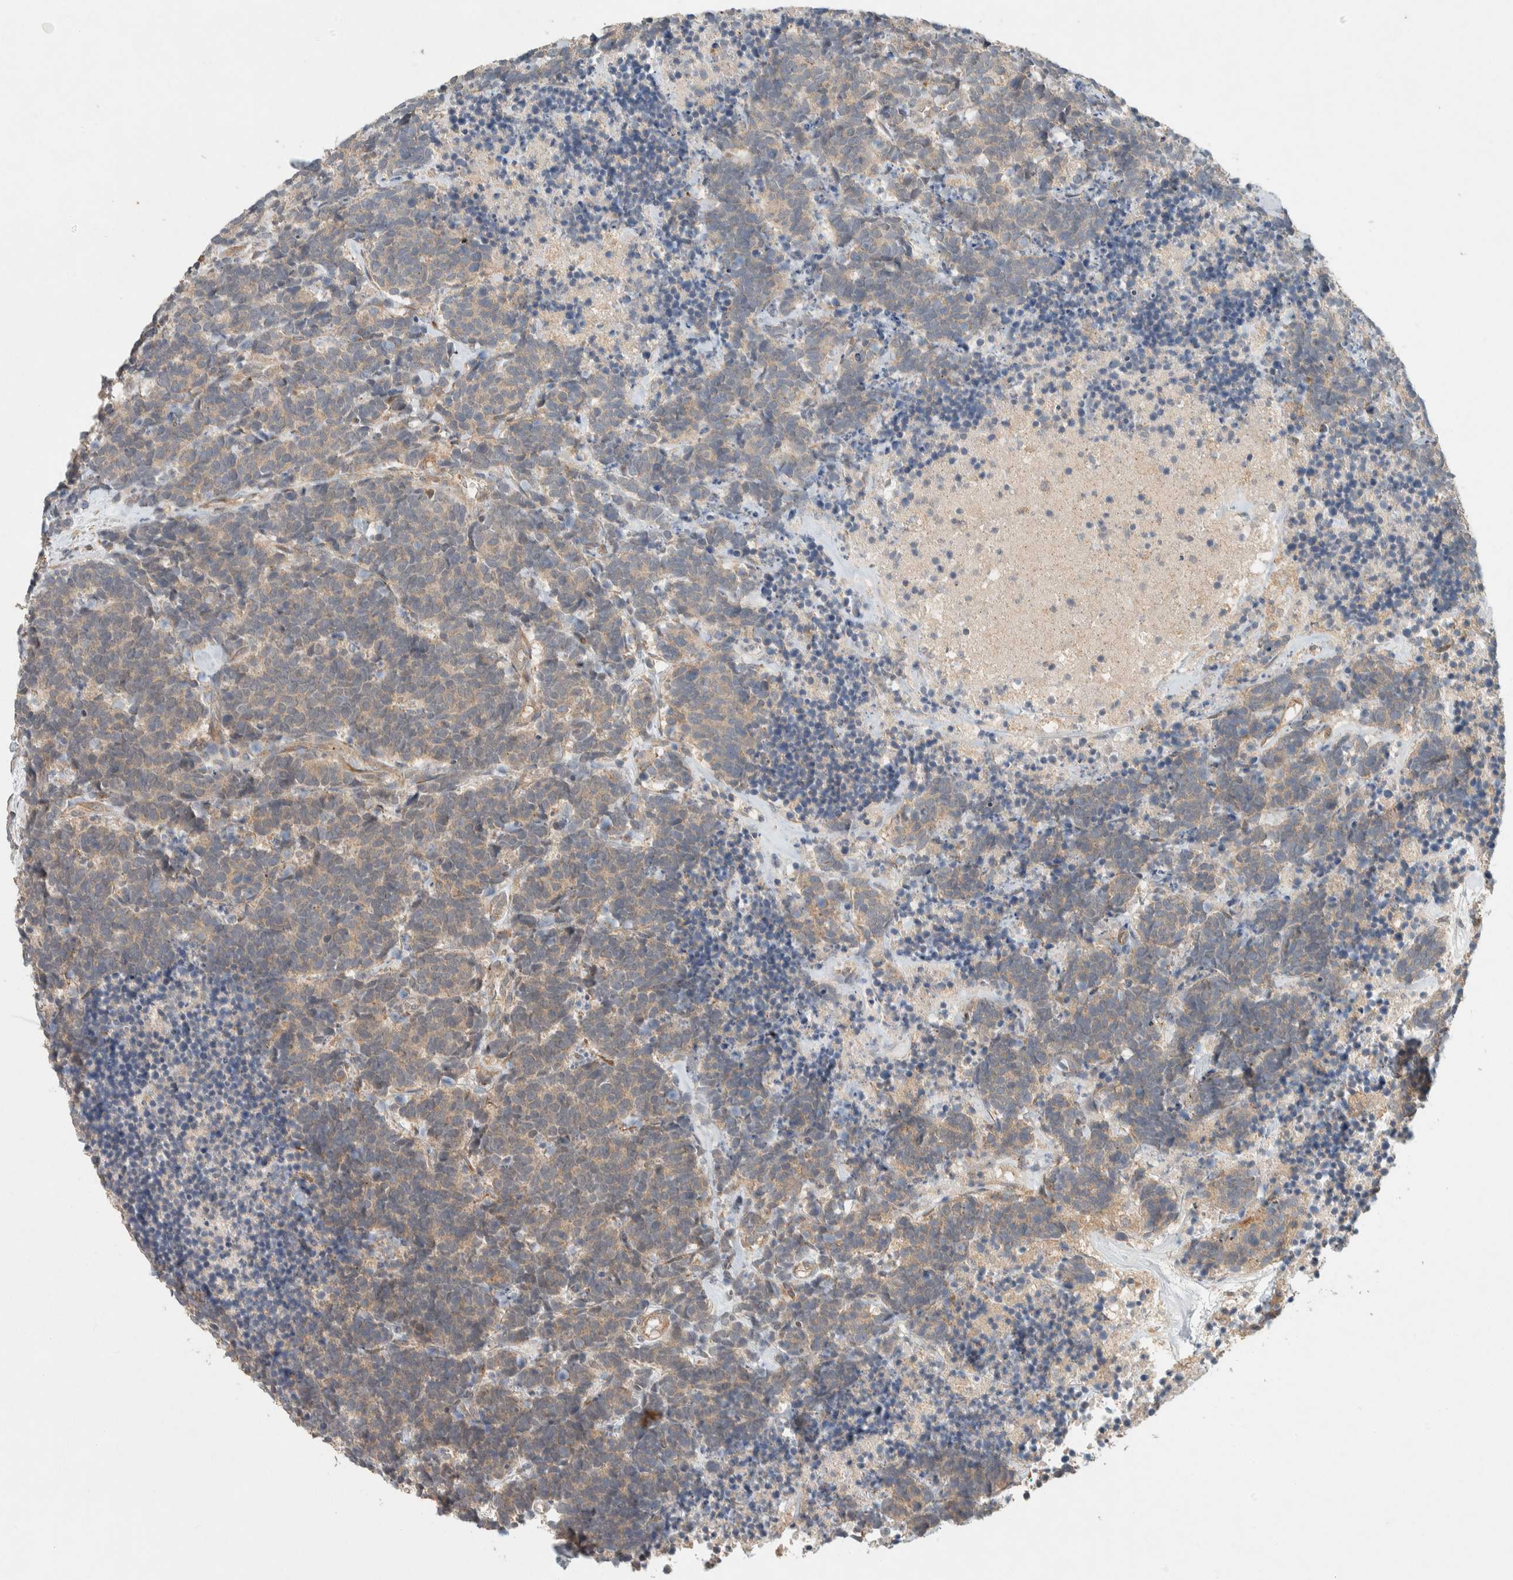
{"staining": {"intensity": "weak", "quantity": ">75%", "location": "cytoplasmic/membranous"}, "tissue": "carcinoid", "cell_type": "Tumor cells", "image_type": "cancer", "snomed": [{"axis": "morphology", "description": "Carcinoma, NOS"}, {"axis": "morphology", "description": "Carcinoid, malignant, NOS"}, {"axis": "topography", "description": "Urinary bladder"}], "caption": "The photomicrograph demonstrates a brown stain indicating the presence of a protein in the cytoplasmic/membranous of tumor cells in carcinoid (malignant).", "gene": "KIF9", "patient": {"sex": "male", "age": 57}}